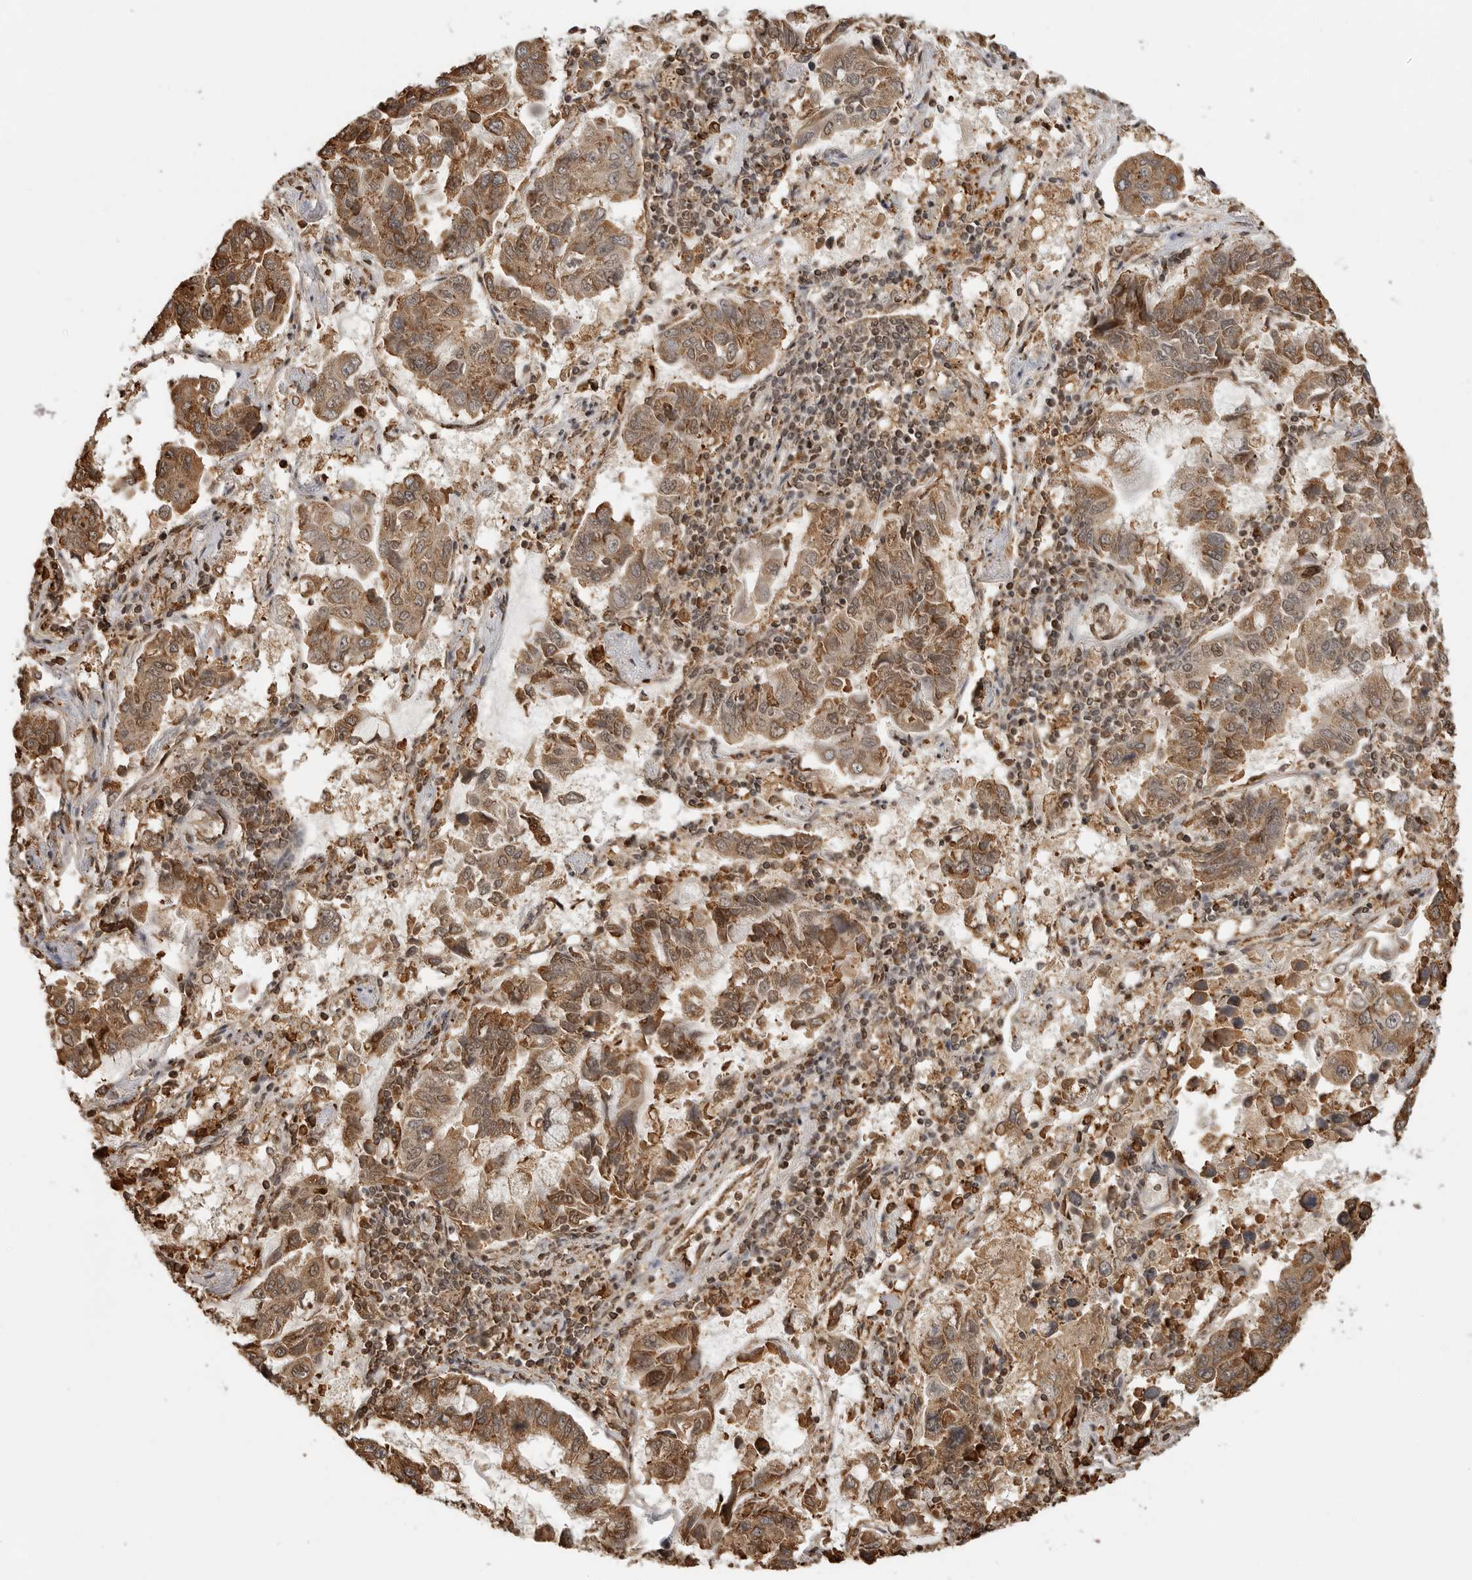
{"staining": {"intensity": "moderate", "quantity": ">75%", "location": "cytoplasmic/membranous,nuclear"}, "tissue": "lung cancer", "cell_type": "Tumor cells", "image_type": "cancer", "snomed": [{"axis": "morphology", "description": "Adenocarcinoma, NOS"}, {"axis": "topography", "description": "Lung"}], "caption": "There is medium levels of moderate cytoplasmic/membranous and nuclear expression in tumor cells of lung adenocarcinoma, as demonstrated by immunohistochemical staining (brown color).", "gene": "BMP2K", "patient": {"sex": "male", "age": 64}}